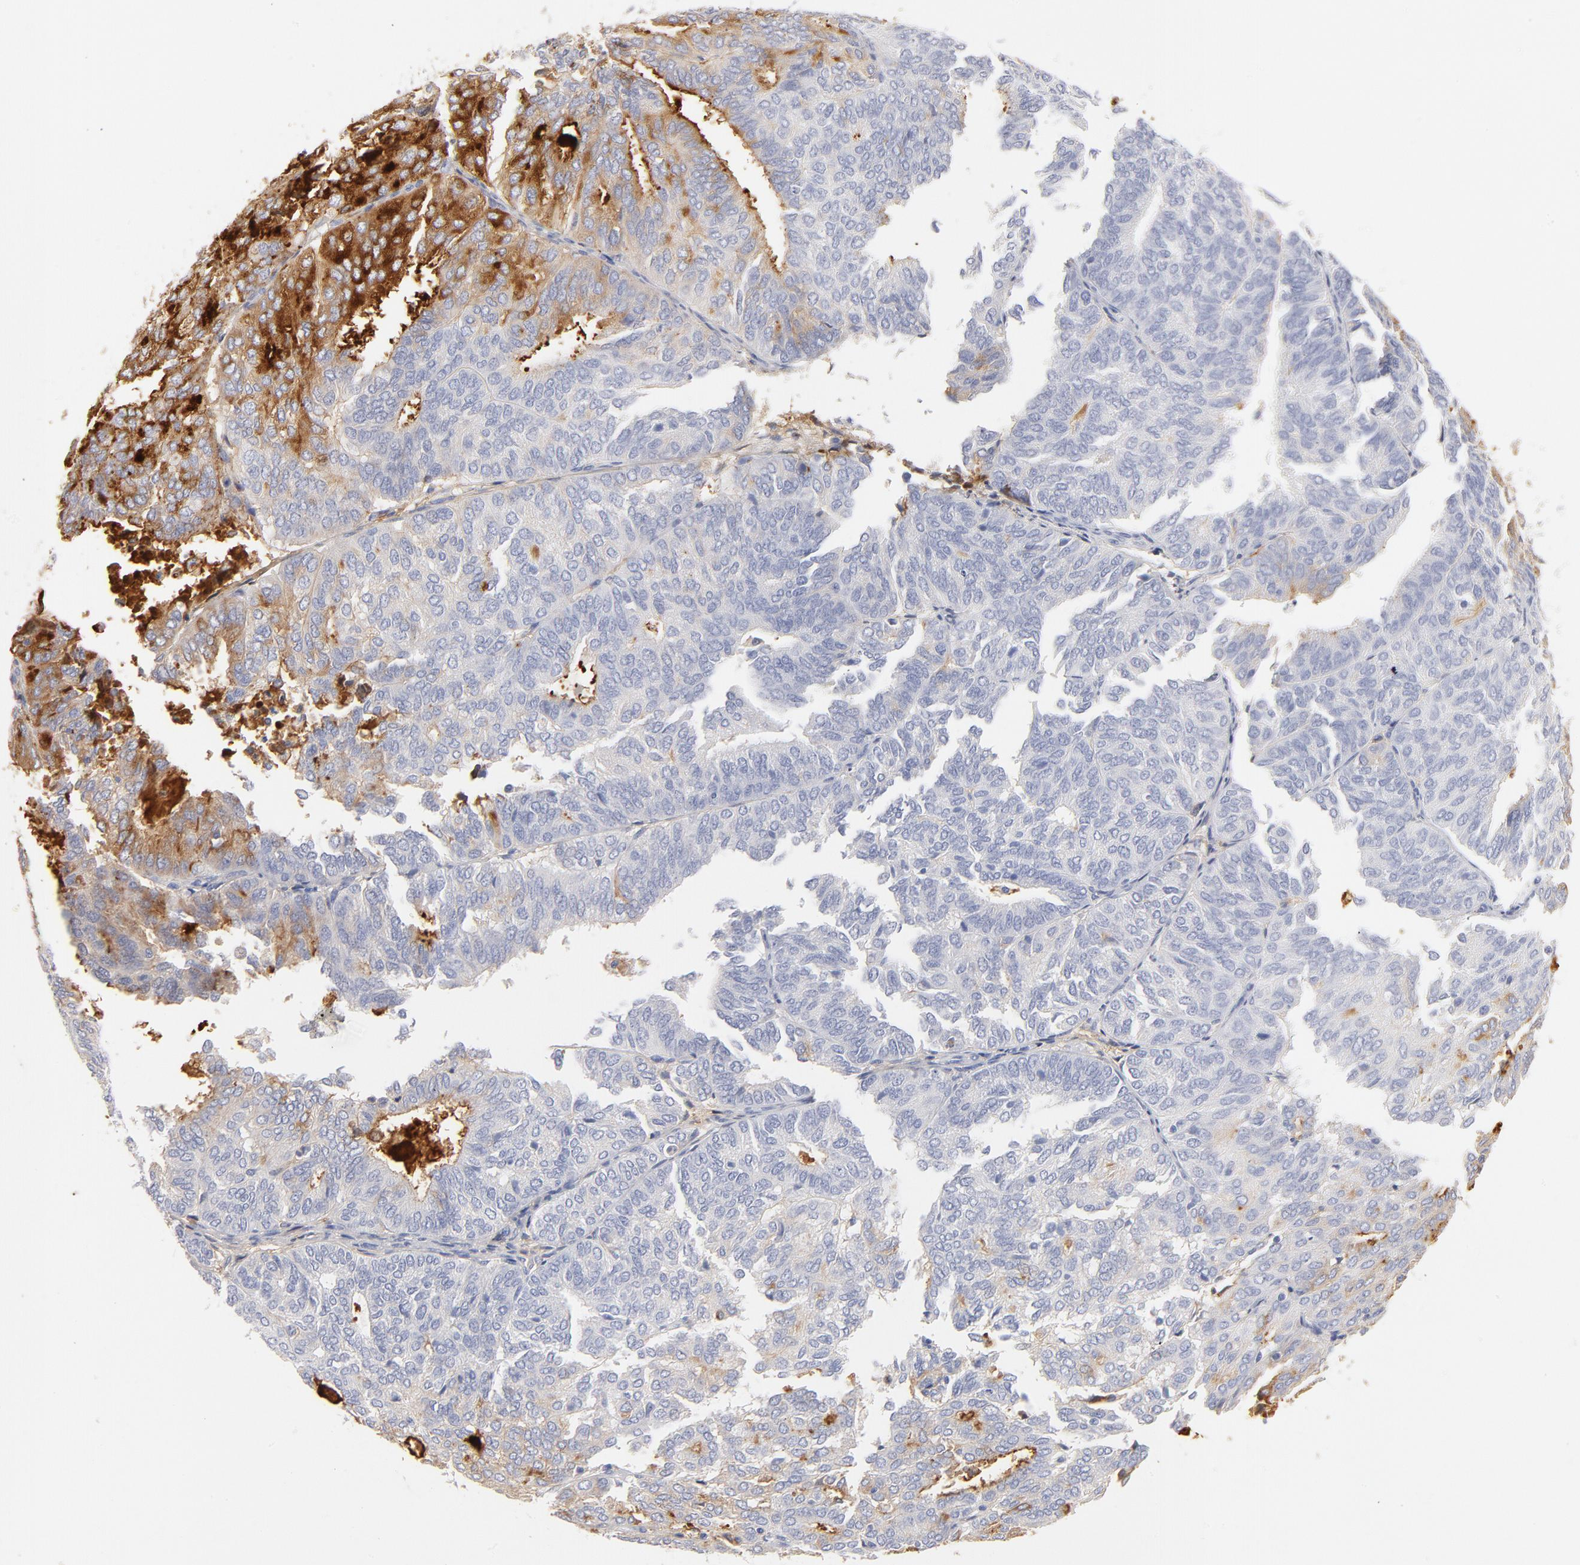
{"staining": {"intensity": "strong", "quantity": "<25%", "location": "cytoplasmic/membranous"}, "tissue": "endometrial cancer", "cell_type": "Tumor cells", "image_type": "cancer", "snomed": [{"axis": "morphology", "description": "Adenocarcinoma, NOS"}, {"axis": "topography", "description": "Endometrium"}], "caption": "Endometrial cancer (adenocarcinoma) stained with a protein marker reveals strong staining in tumor cells.", "gene": "C3", "patient": {"sex": "female", "age": 59}}